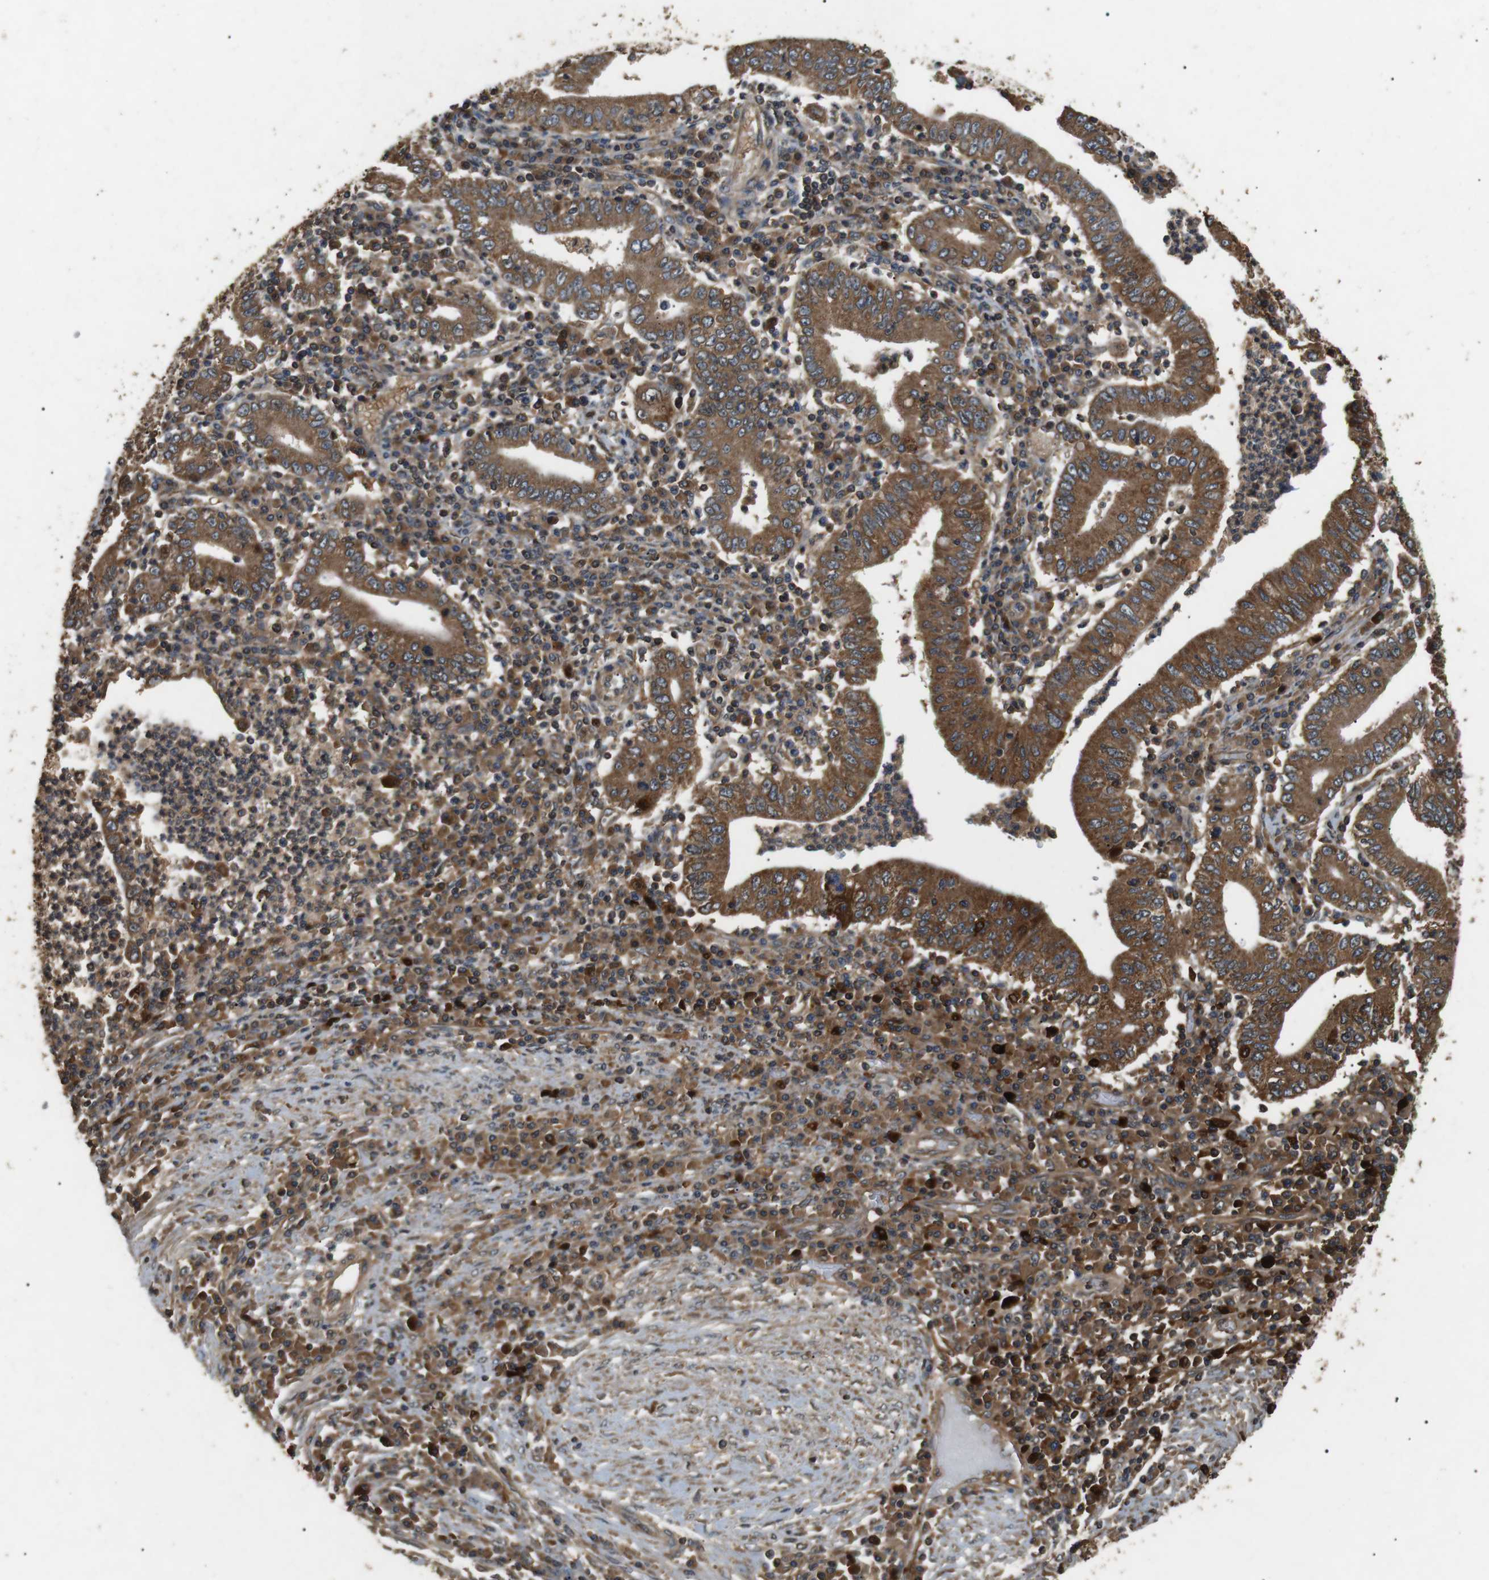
{"staining": {"intensity": "strong", "quantity": ">75%", "location": "cytoplasmic/membranous"}, "tissue": "stomach cancer", "cell_type": "Tumor cells", "image_type": "cancer", "snomed": [{"axis": "morphology", "description": "Normal tissue, NOS"}, {"axis": "morphology", "description": "Adenocarcinoma, NOS"}, {"axis": "topography", "description": "Esophagus"}, {"axis": "topography", "description": "Stomach, upper"}, {"axis": "topography", "description": "Peripheral nerve tissue"}], "caption": "Stomach cancer (adenocarcinoma) stained for a protein (brown) shows strong cytoplasmic/membranous positive positivity in approximately >75% of tumor cells.", "gene": "TBC1D15", "patient": {"sex": "male", "age": 62}}